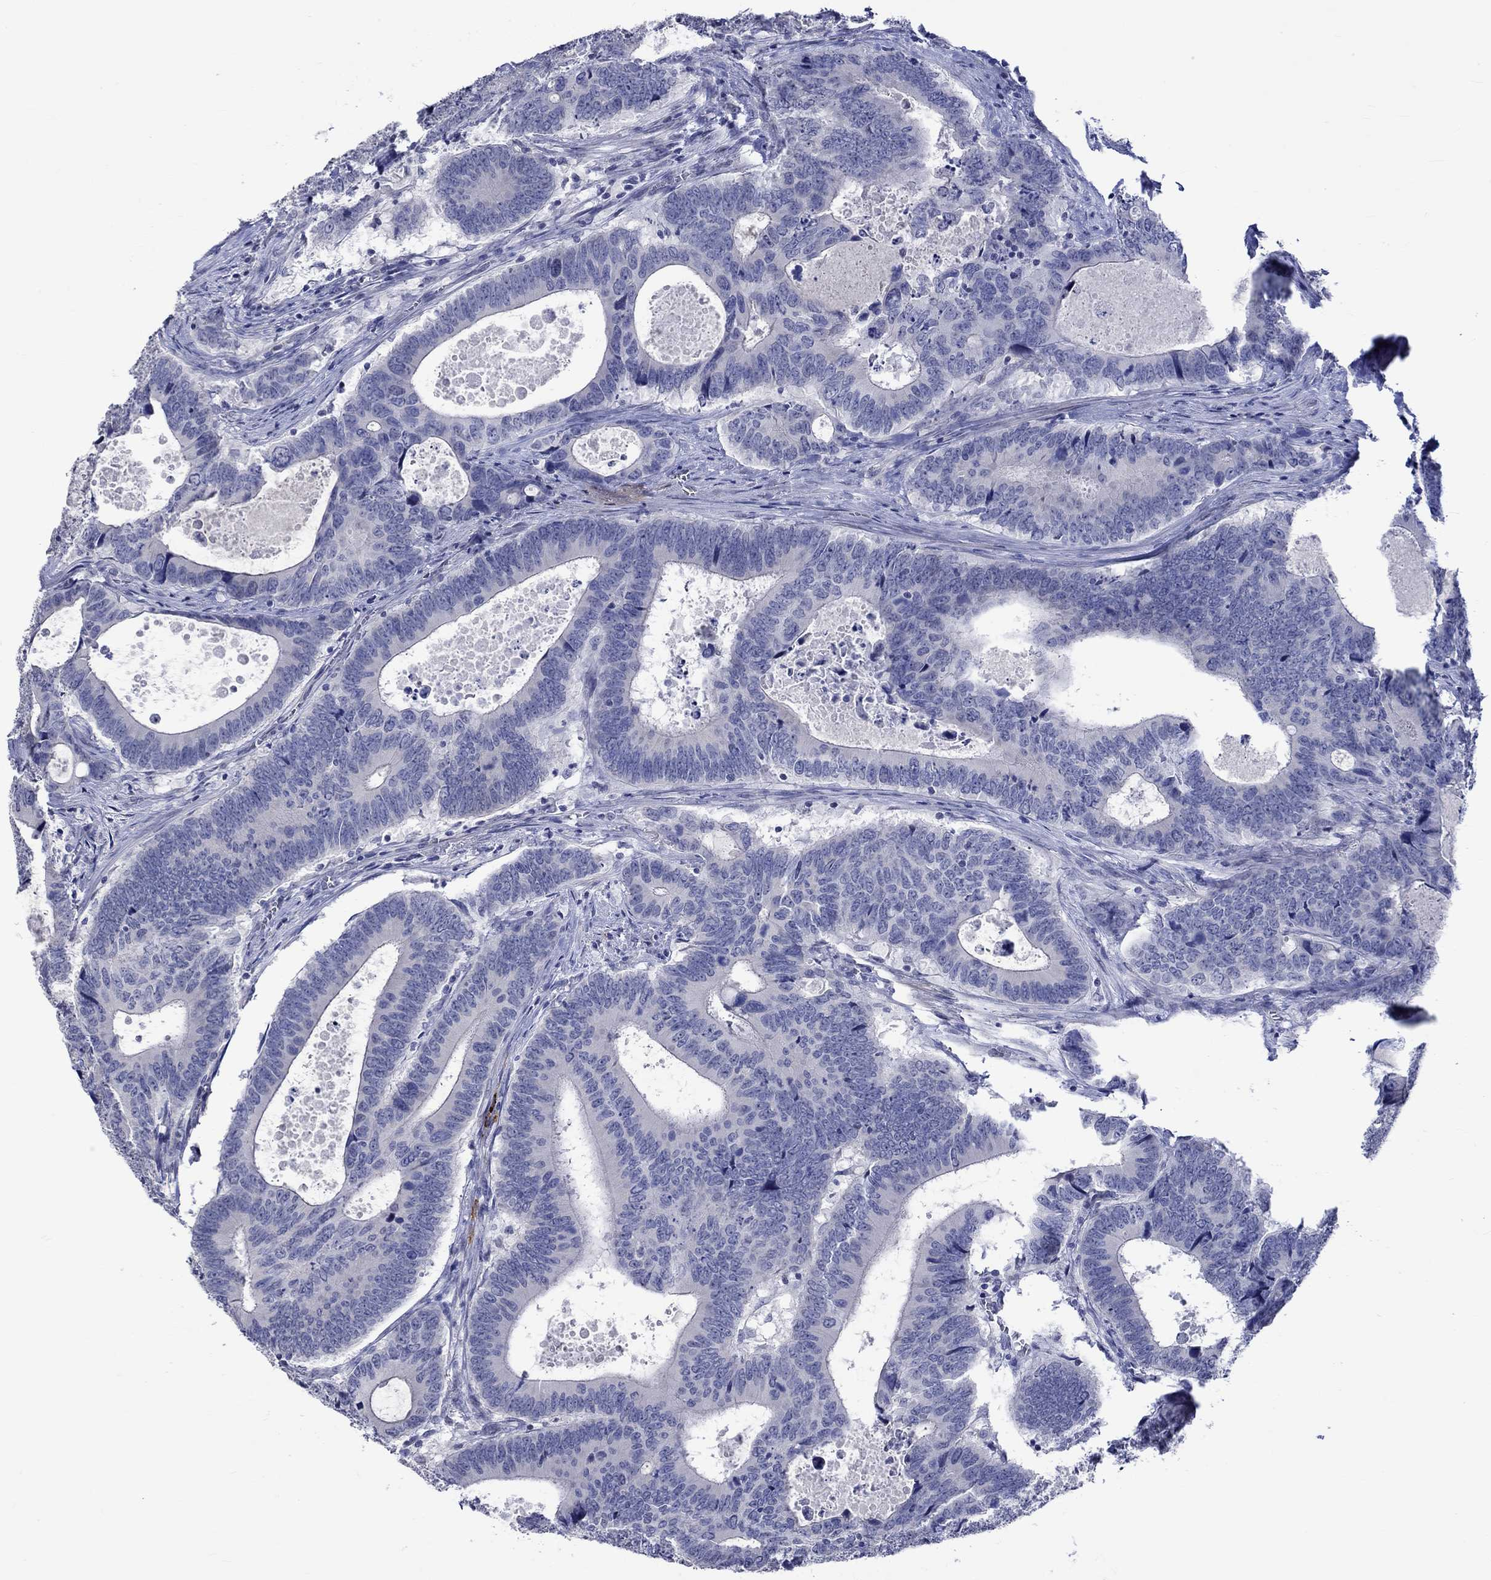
{"staining": {"intensity": "negative", "quantity": "none", "location": "none"}, "tissue": "colorectal cancer", "cell_type": "Tumor cells", "image_type": "cancer", "snomed": [{"axis": "morphology", "description": "Adenocarcinoma, NOS"}, {"axis": "topography", "description": "Colon"}], "caption": "There is no significant expression in tumor cells of adenocarcinoma (colorectal).", "gene": "CRYAB", "patient": {"sex": "female", "age": 82}}